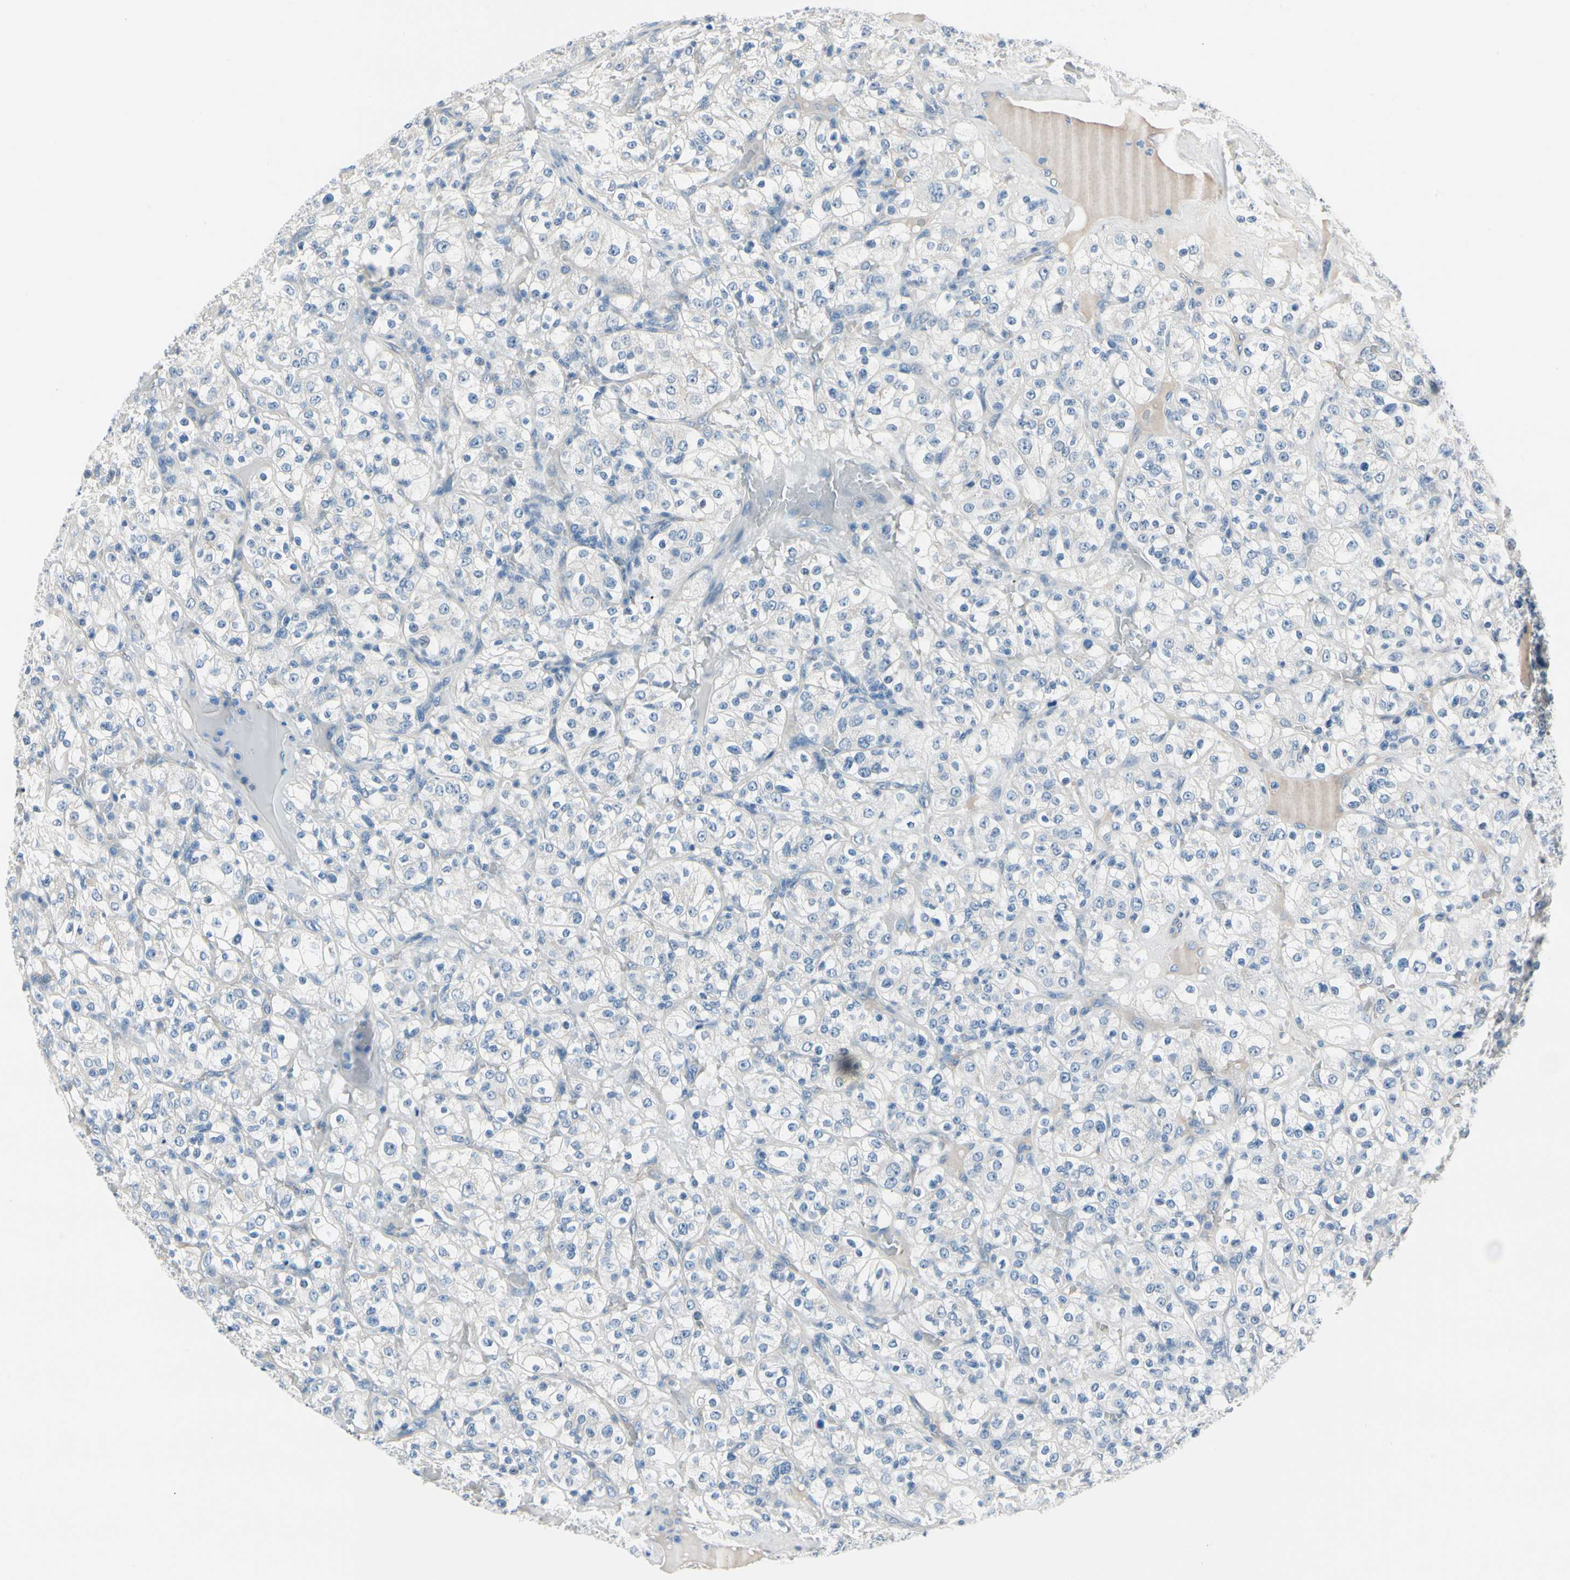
{"staining": {"intensity": "negative", "quantity": "none", "location": "none"}, "tissue": "renal cancer", "cell_type": "Tumor cells", "image_type": "cancer", "snomed": [{"axis": "morphology", "description": "Normal tissue, NOS"}, {"axis": "morphology", "description": "Adenocarcinoma, NOS"}, {"axis": "topography", "description": "Kidney"}], "caption": "Renal cancer was stained to show a protein in brown. There is no significant positivity in tumor cells.", "gene": "PGR", "patient": {"sex": "female", "age": 72}}